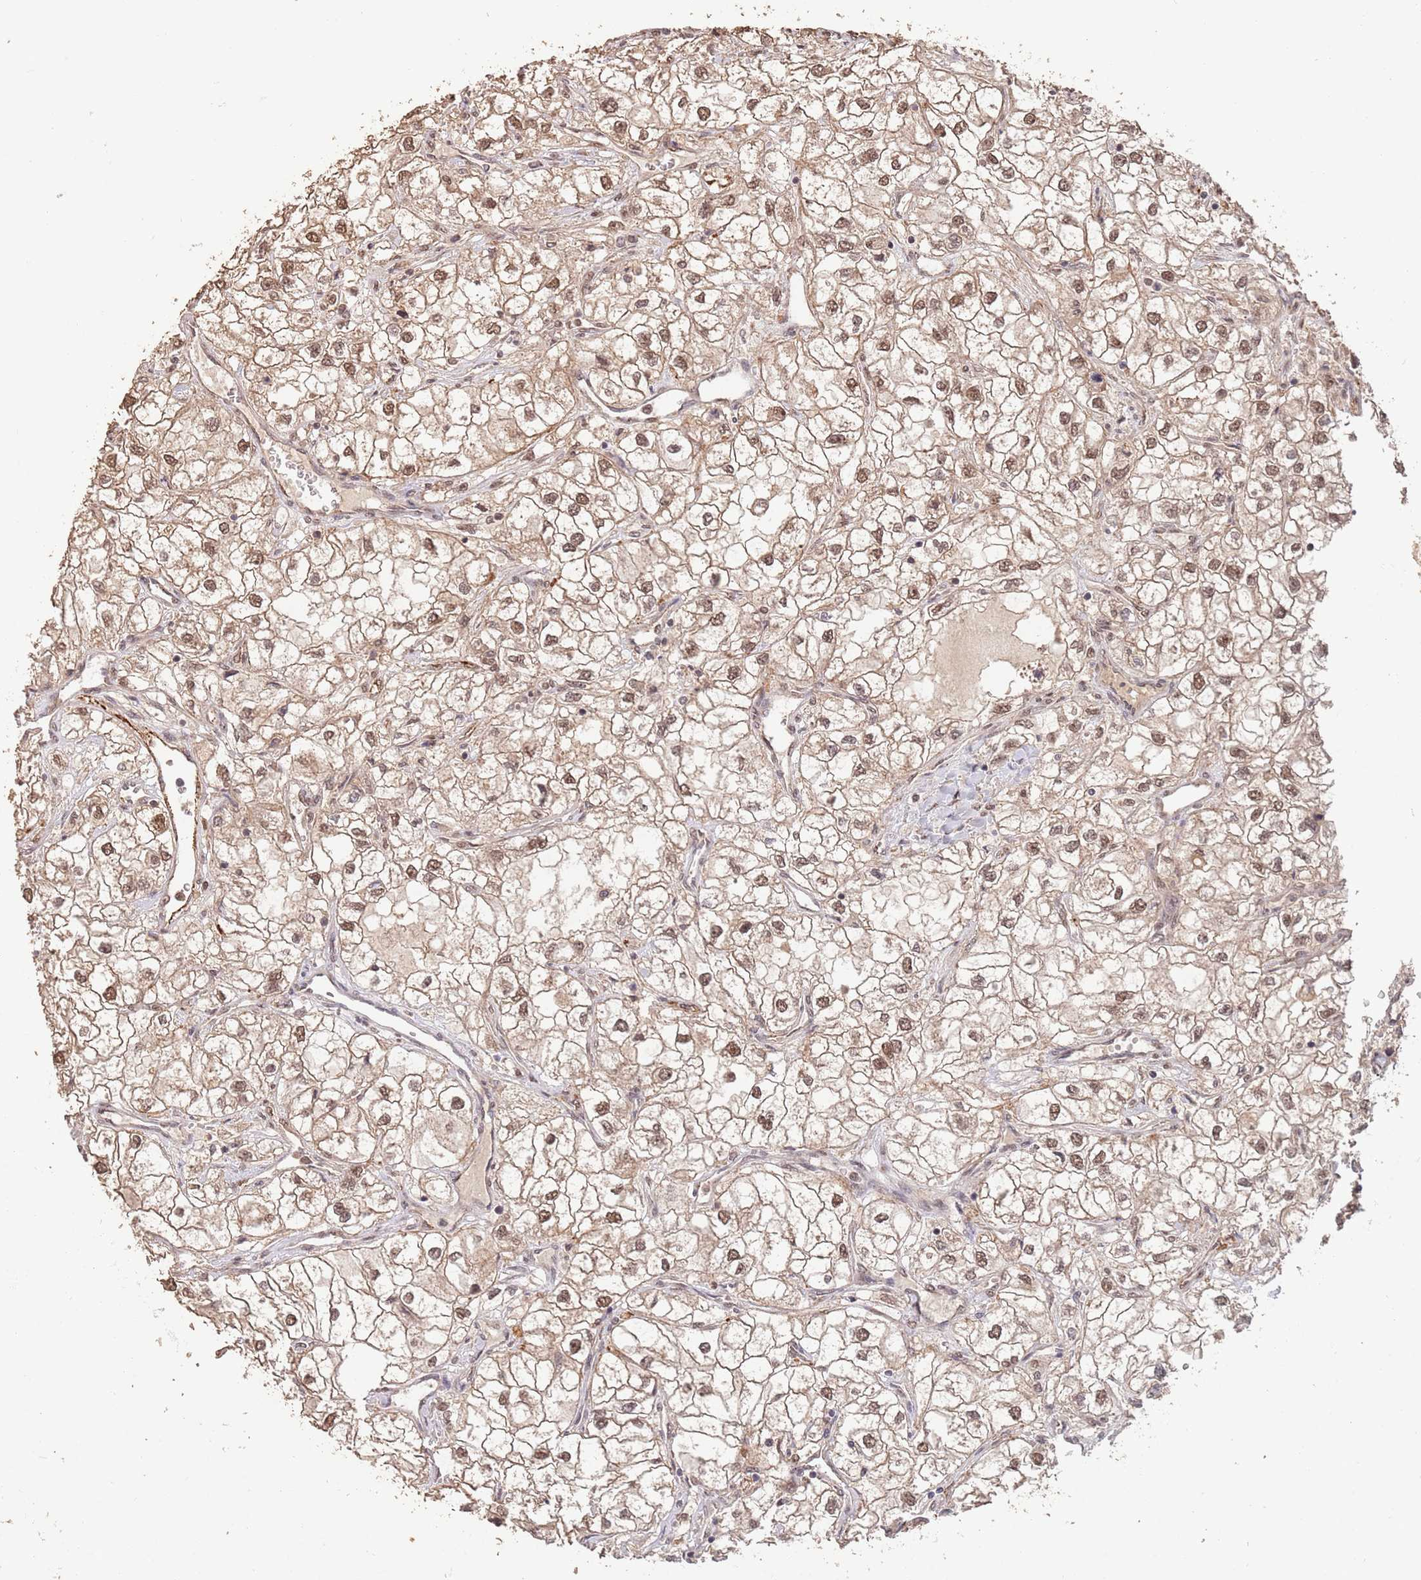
{"staining": {"intensity": "moderate", "quantity": ">75%", "location": "cytoplasmic/membranous,nuclear"}, "tissue": "renal cancer", "cell_type": "Tumor cells", "image_type": "cancer", "snomed": [{"axis": "morphology", "description": "Adenocarcinoma, NOS"}, {"axis": "topography", "description": "Kidney"}], "caption": "Protein analysis of renal adenocarcinoma tissue displays moderate cytoplasmic/membranous and nuclear positivity in approximately >75% of tumor cells.", "gene": "RFXANK", "patient": {"sex": "male", "age": 59}}